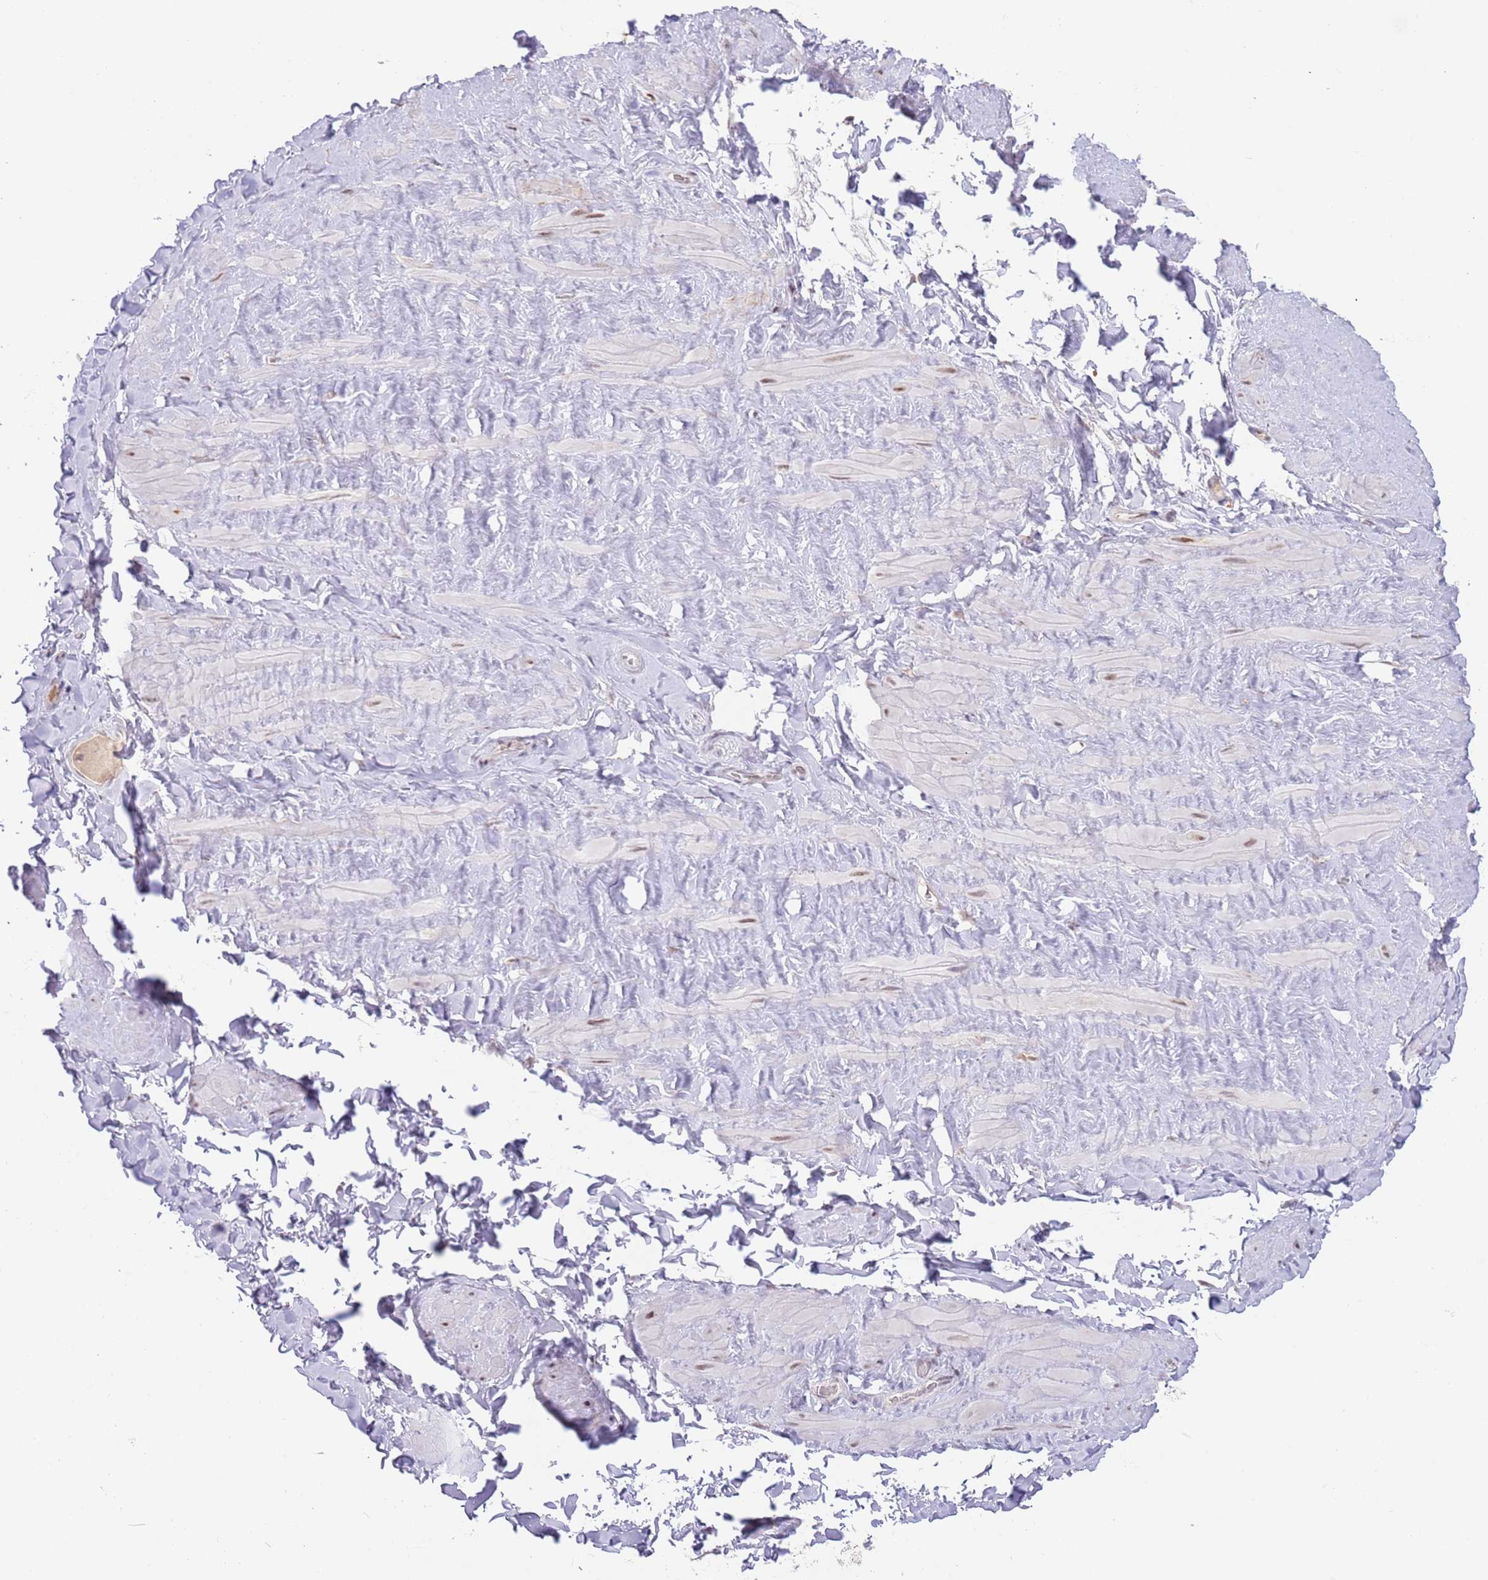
{"staining": {"intensity": "negative", "quantity": "none", "location": "none"}, "tissue": "adipose tissue", "cell_type": "Adipocytes", "image_type": "normal", "snomed": [{"axis": "morphology", "description": "Normal tissue, NOS"}, {"axis": "topography", "description": "Soft tissue"}, {"axis": "topography", "description": "Vascular tissue"}], "caption": "A high-resolution histopathology image shows immunohistochemistry staining of unremarkable adipose tissue, which displays no significant expression in adipocytes.", "gene": "TIMM13", "patient": {"sex": "male", "age": 41}}